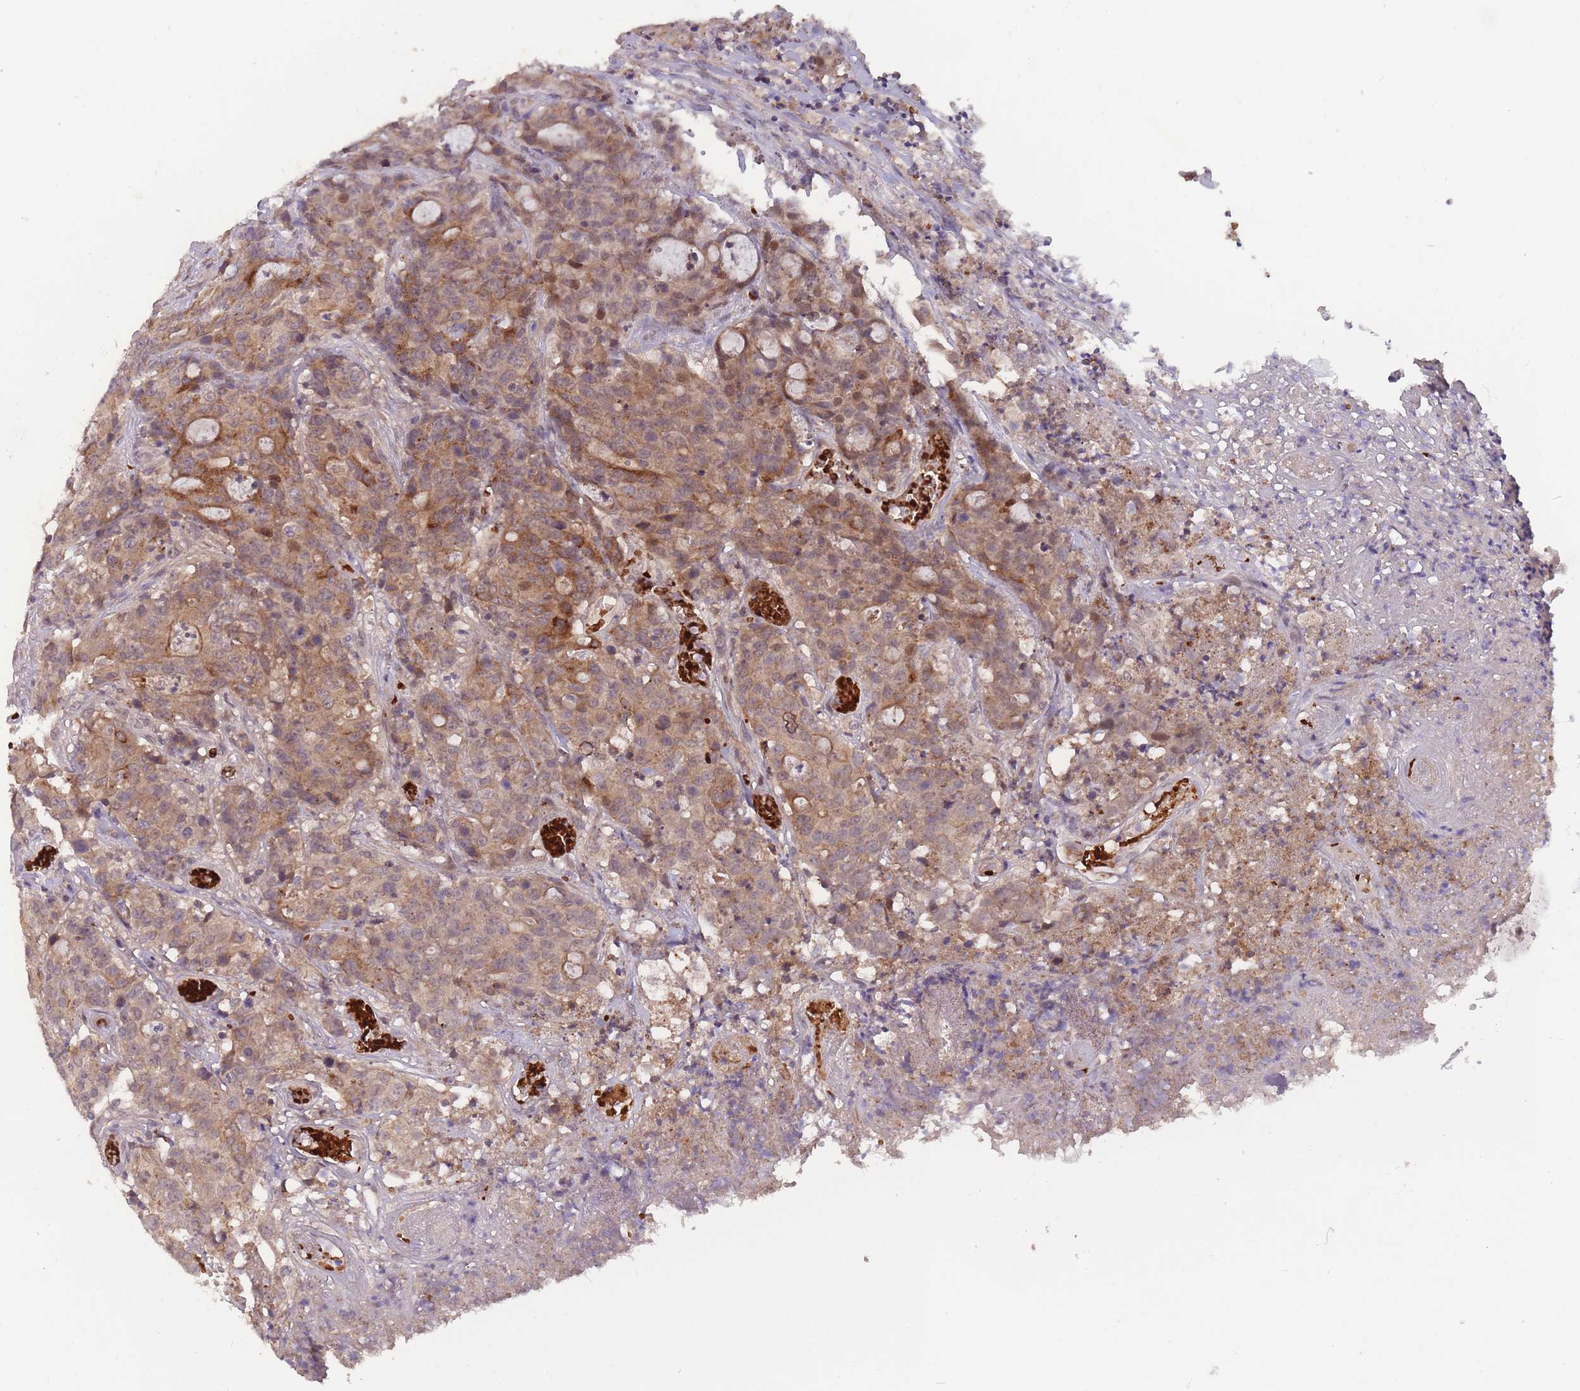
{"staining": {"intensity": "moderate", "quantity": ">75%", "location": "cytoplasmic/membranous"}, "tissue": "colorectal cancer", "cell_type": "Tumor cells", "image_type": "cancer", "snomed": [{"axis": "morphology", "description": "Adenocarcinoma, NOS"}, {"axis": "topography", "description": "Colon"}], "caption": "Immunohistochemical staining of human colorectal adenocarcinoma reveals moderate cytoplasmic/membranous protein positivity in about >75% of tumor cells. Using DAB (3,3'-diaminobenzidine) (brown) and hematoxylin (blue) stains, captured at high magnification using brightfield microscopy.", "gene": "SECTM1", "patient": {"sex": "male", "age": 83}}